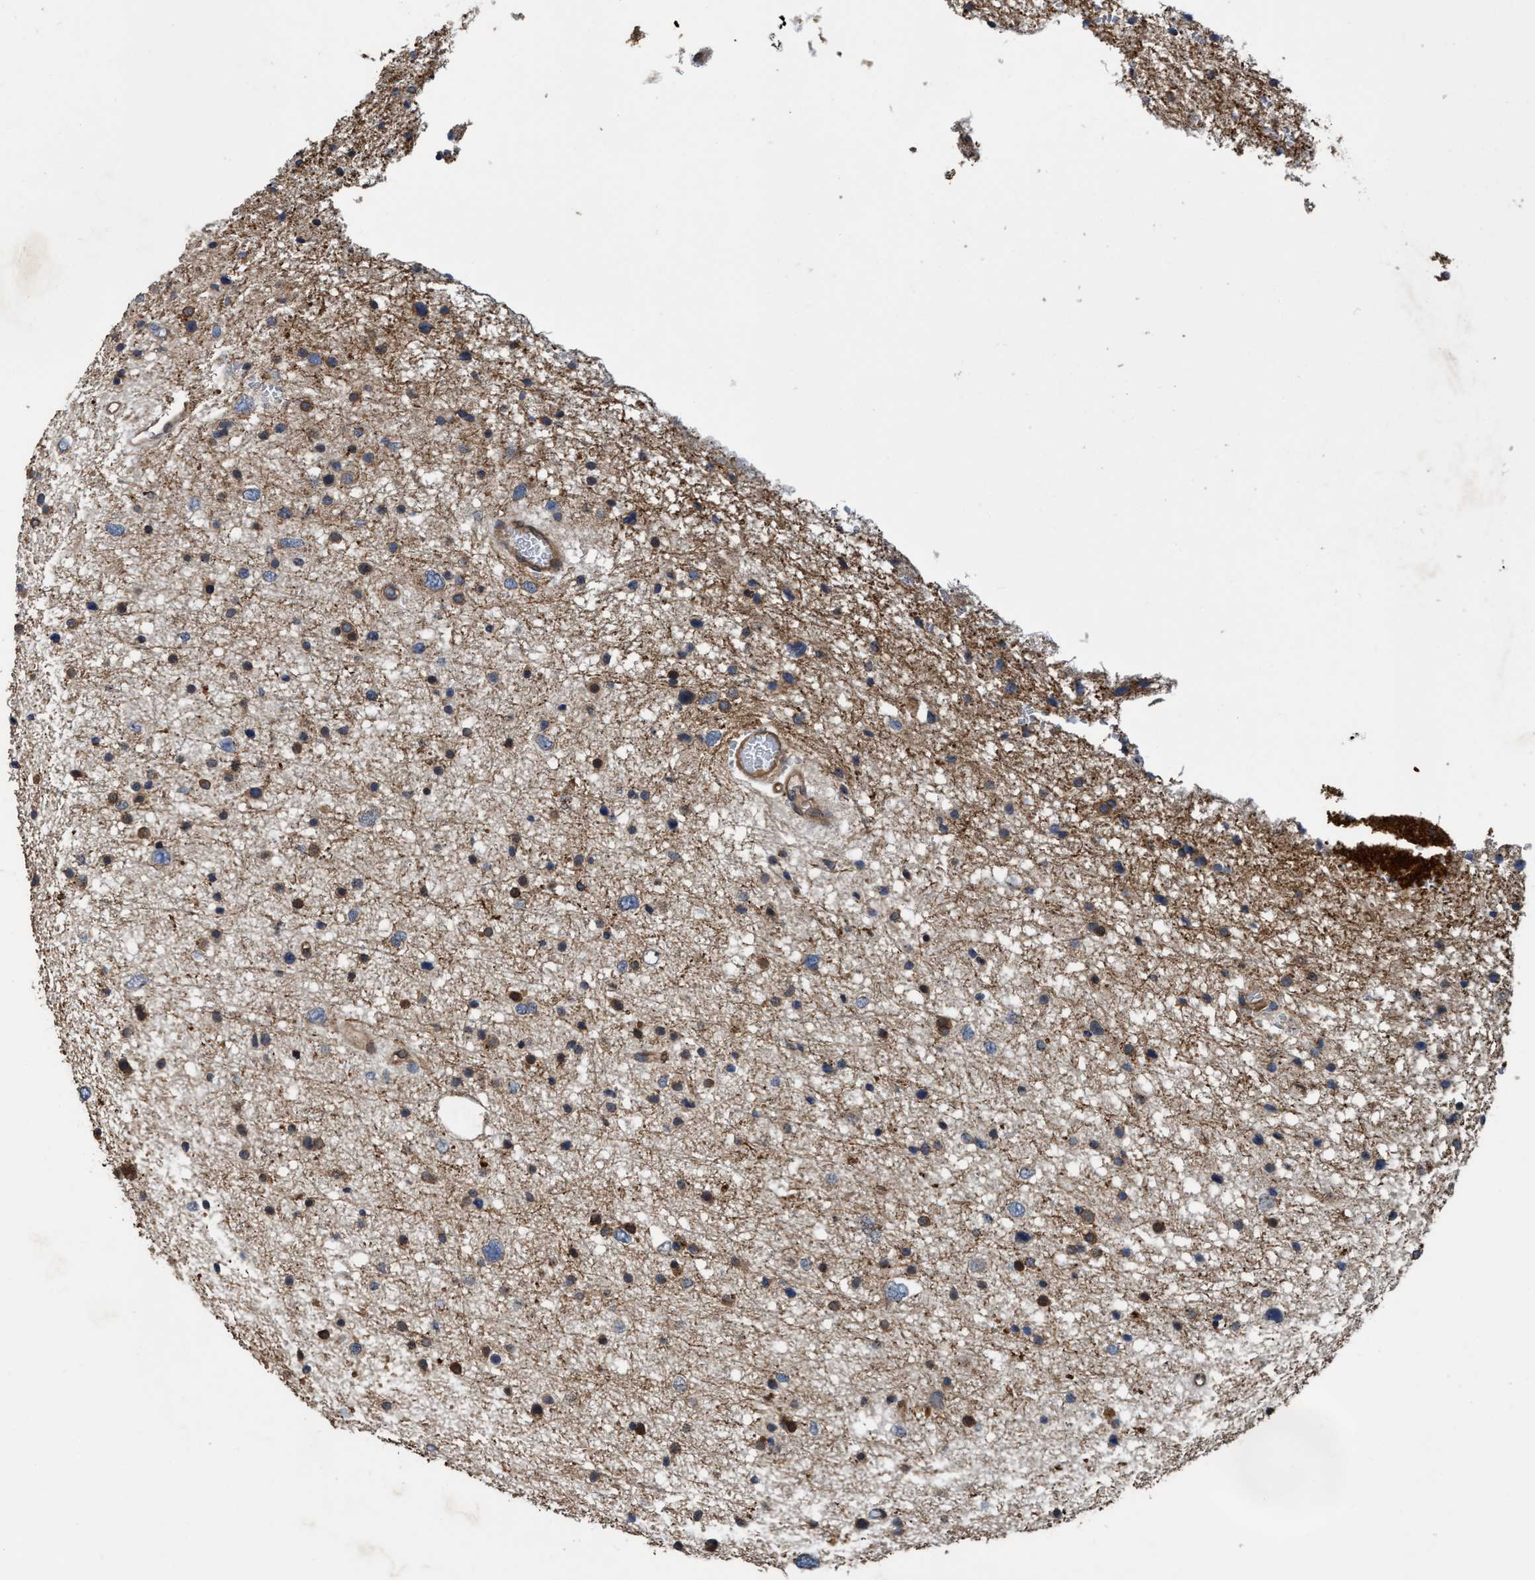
{"staining": {"intensity": "moderate", "quantity": "<25%", "location": "cytoplasmic/membranous"}, "tissue": "glioma", "cell_type": "Tumor cells", "image_type": "cancer", "snomed": [{"axis": "morphology", "description": "Glioma, malignant, Low grade"}, {"axis": "topography", "description": "Brain"}], "caption": "Brown immunohistochemical staining in glioma displays moderate cytoplasmic/membranous positivity in about <25% of tumor cells.", "gene": "MACC1", "patient": {"sex": "female", "age": 37}}